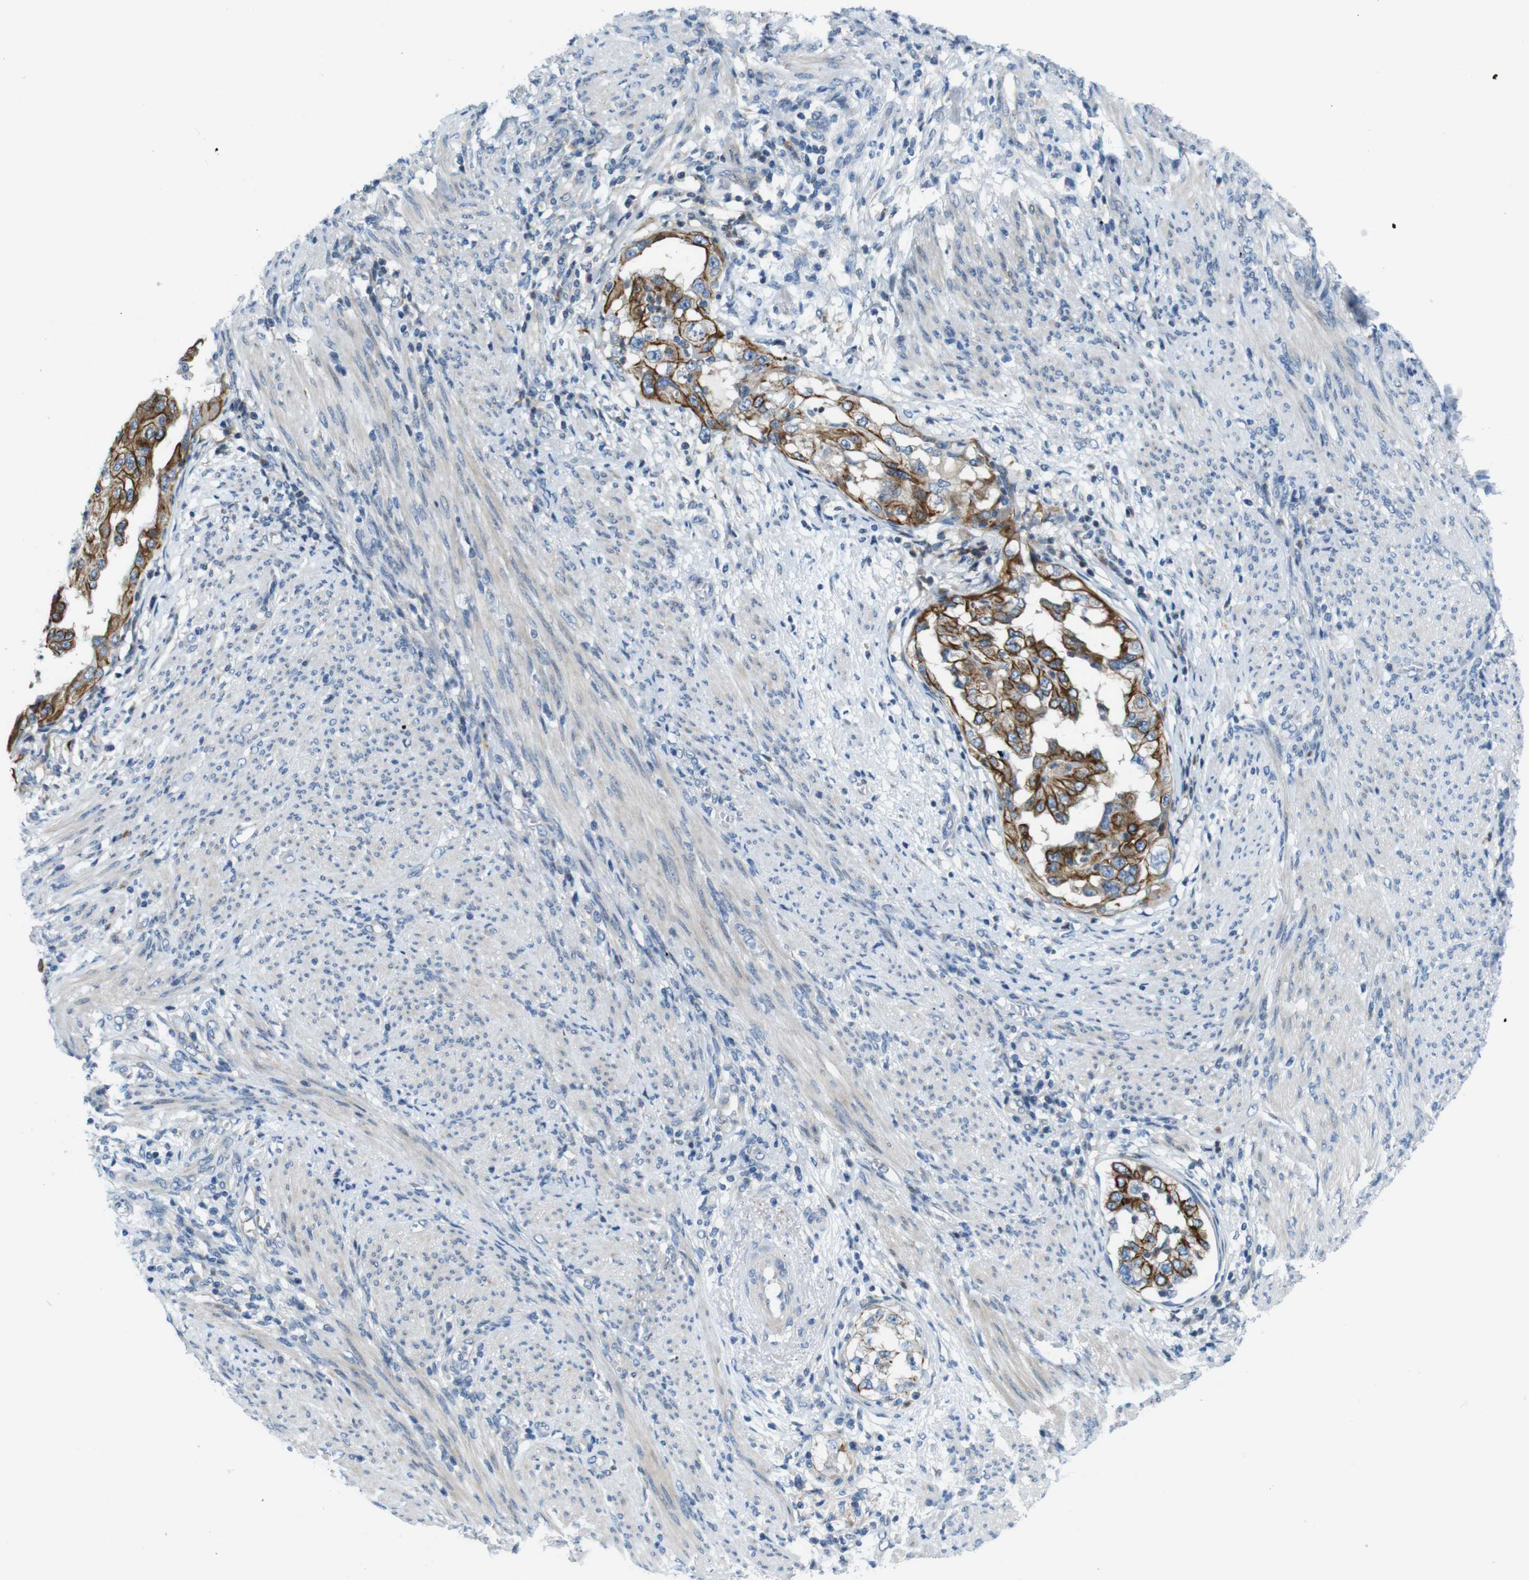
{"staining": {"intensity": "strong", "quantity": "25%-75%", "location": "cytoplasmic/membranous"}, "tissue": "endometrial cancer", "cell_type": "Tumor cells", "image_type": "cancer", "snomed": [{"axis": "morphology", "description": "Adenocarcinoma, NOS"}, {"axis": "topography", "description": "Endometrium"}], "caption": "This micrograph displays IHC staining of human endometrial adenocarcinoma, with high strong cytoplasmic/membranous expression in approximately 25%-75% of tumor cells.", "gene": "ZDHHC3", "patient": {"sex": "female", "age": 85}}